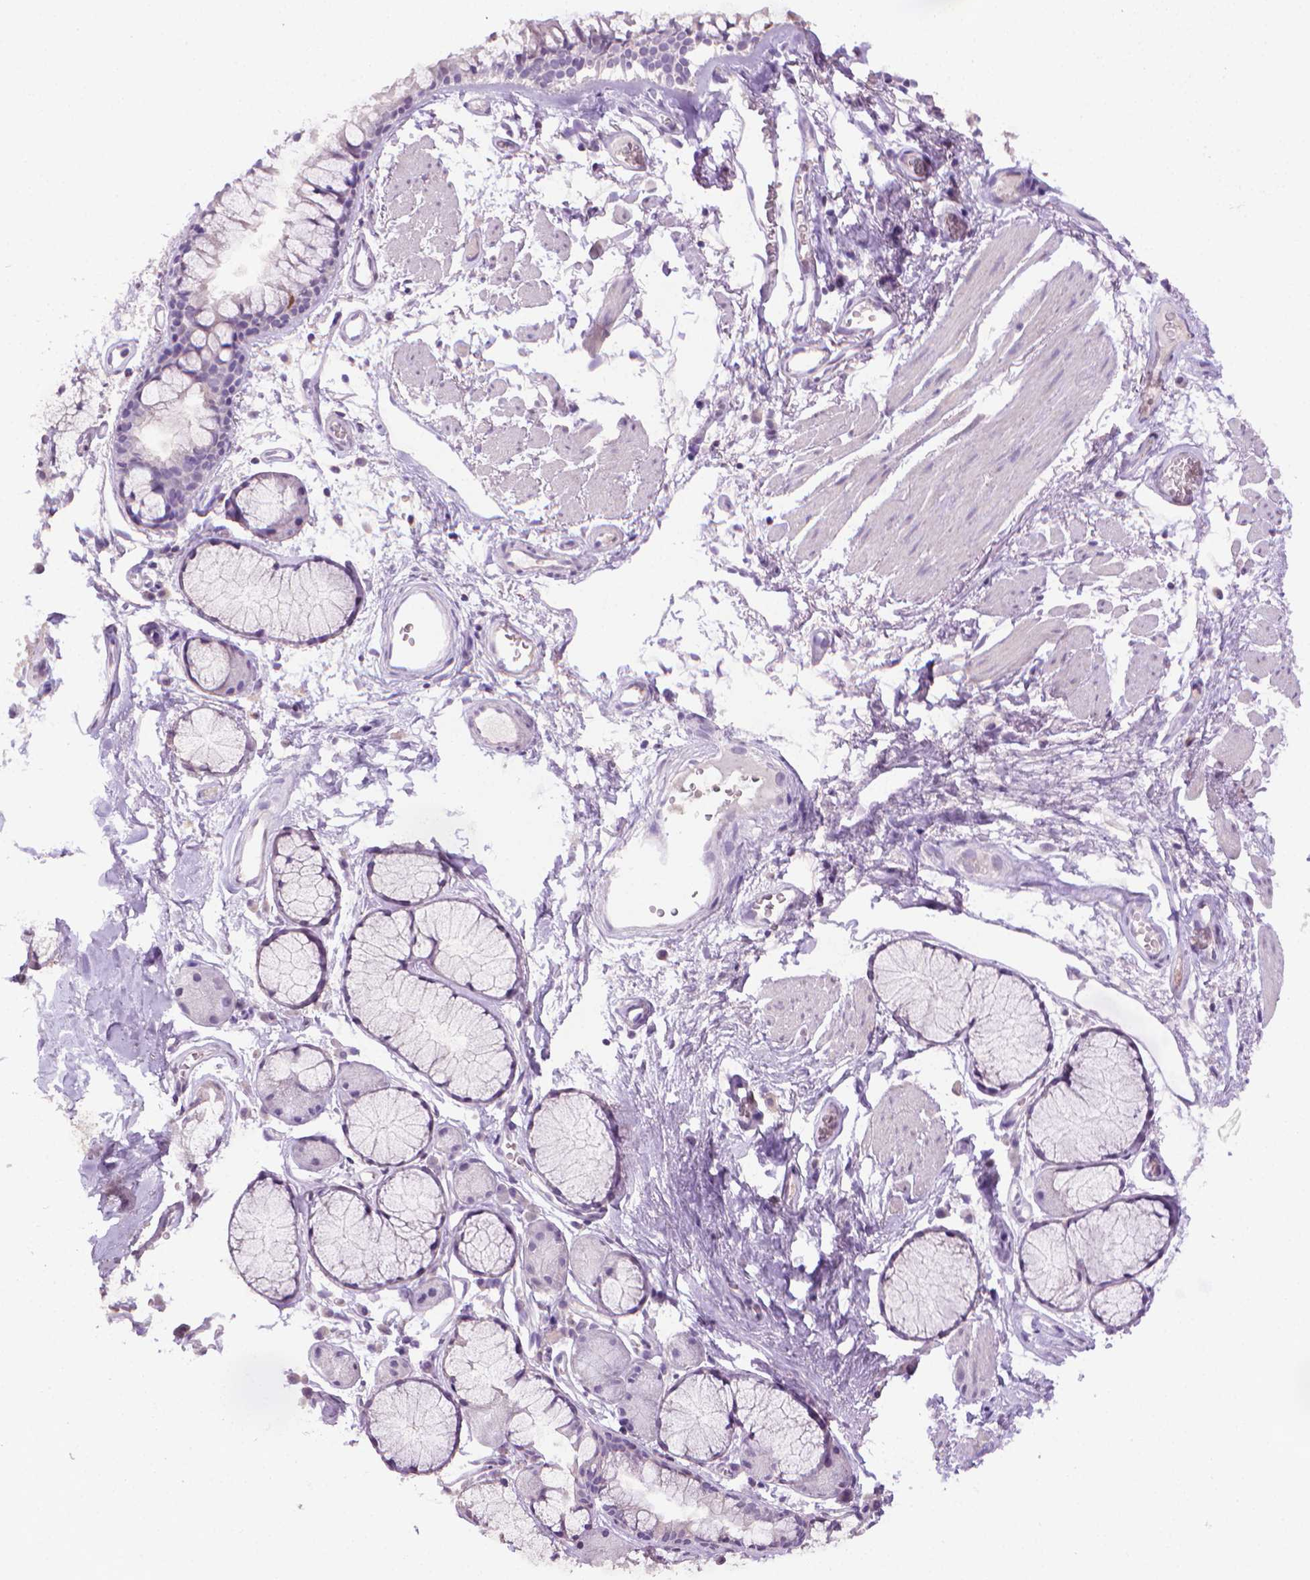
{"staining": {"intensity": "negative", "quantity": "none", "location": "none"}, "tissue": "adipose tissue", "cell_type": "Adipocytes", "image_type": "normal", "snomed": [{"axis": "morphology", "description": "Normal tissue, NOS"}, {"axis": "topography", "description": "Cartilage tissue"}, {"axis": "topography", "description": "Bronchus"}], "caption": "High magnification brightfield microscopy of normal adipose tissue stained with DAB (3,3'-diaminobenzidine) (brown) and counterstained with hematoxylin (blue): adipocytes show no significant positivity. Nuclei are stained in blue.", "gene": "CDKN2D", "patient": {"sex": "female", "age": 79}}